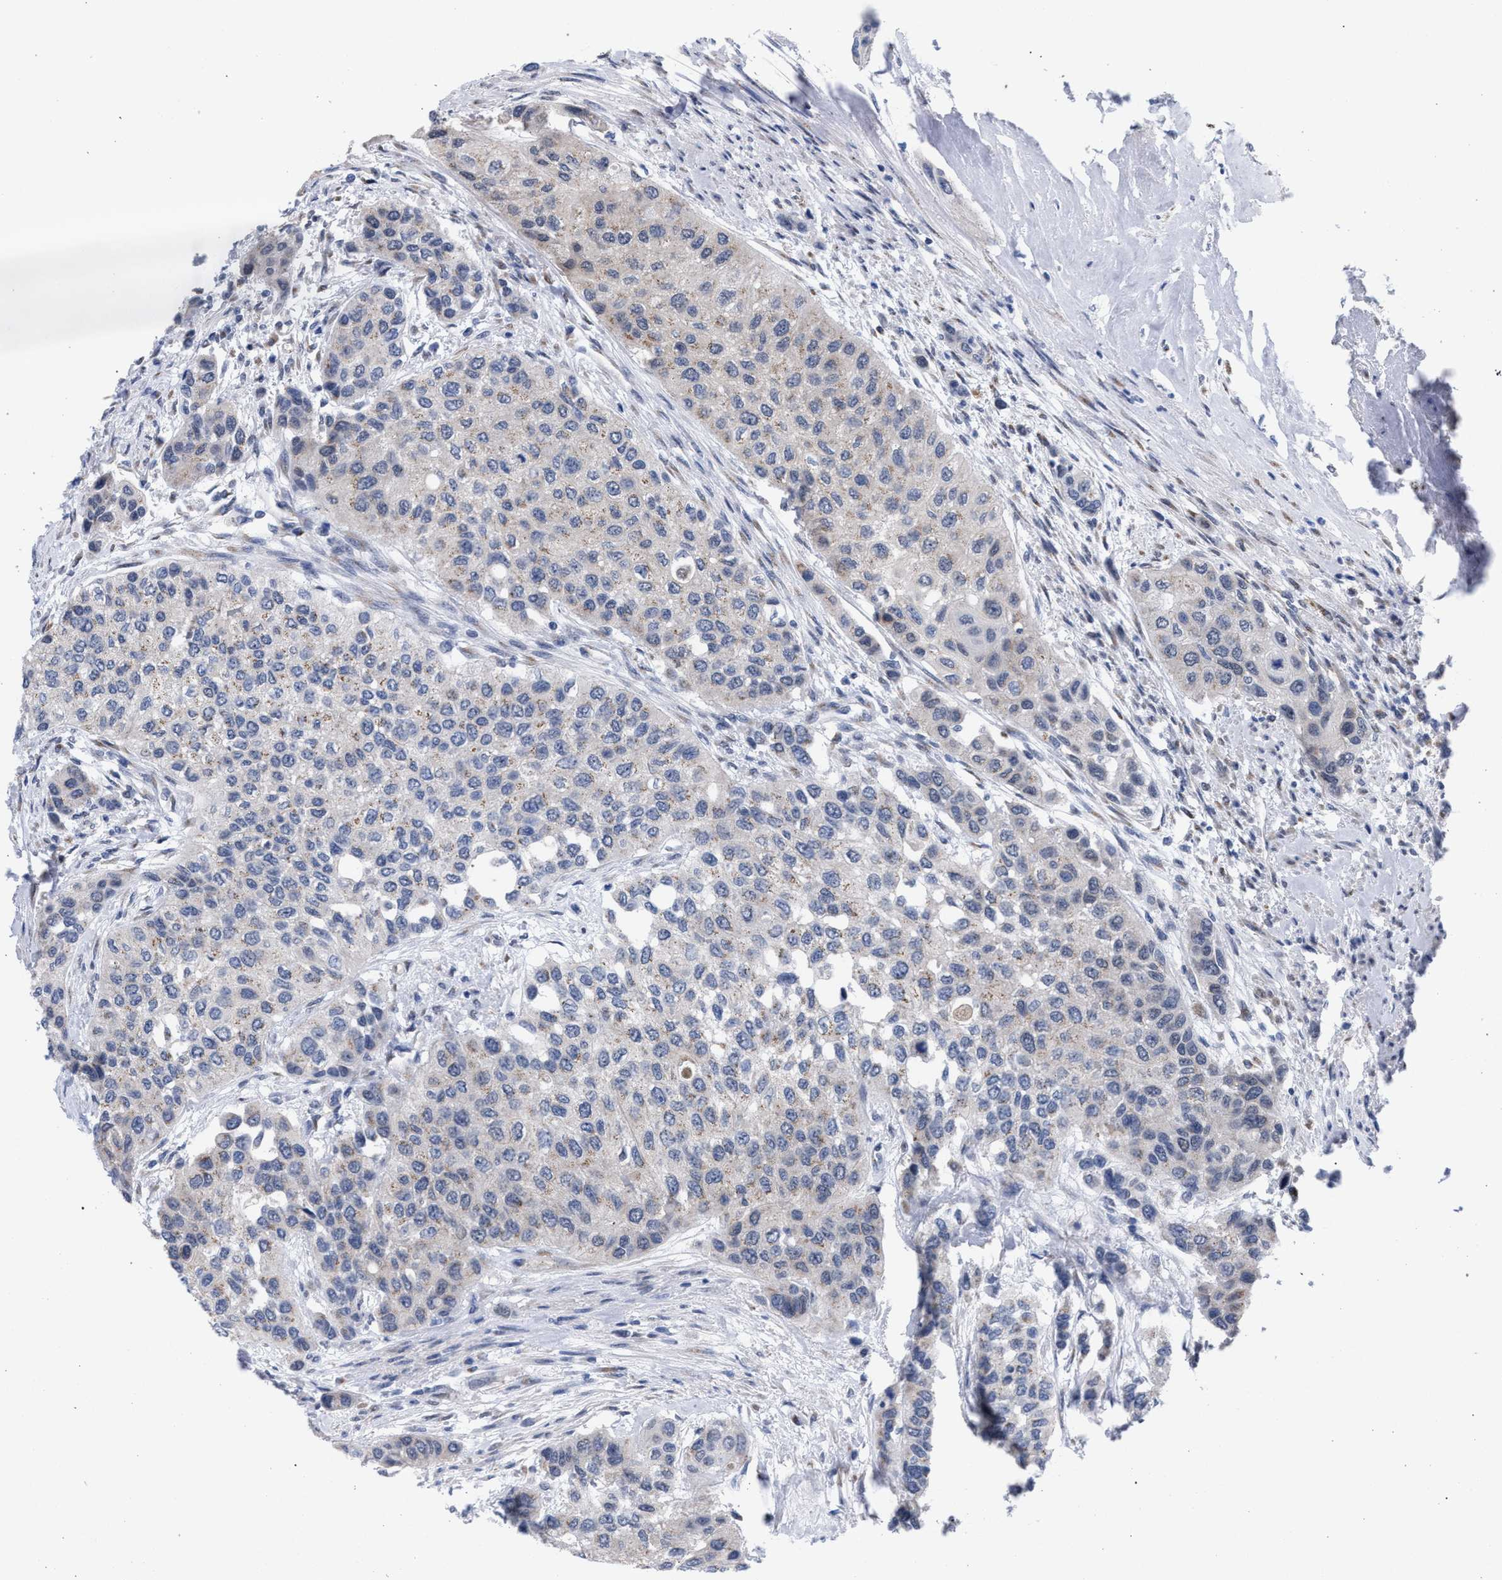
{"staining": {"intensity": "weak", "quantity": "<25%", "location": "cytoplasmic/membranous"}, "tissue": "urothelial cancer", "cell_type": "Tumor cells", "image_type": "cancer", "snomed": [{"axis": "morphology", "description": "Urothelial carcinoma, High grade"}, {"axis": "topography", "description": "Urinary bladder"}], "caption": "Photomicrograph shows no significant protein staining in tumor cells of urothelial cancer.", "gene": "GOLGA2", "patient": {"sex": "female", "age": 56}}